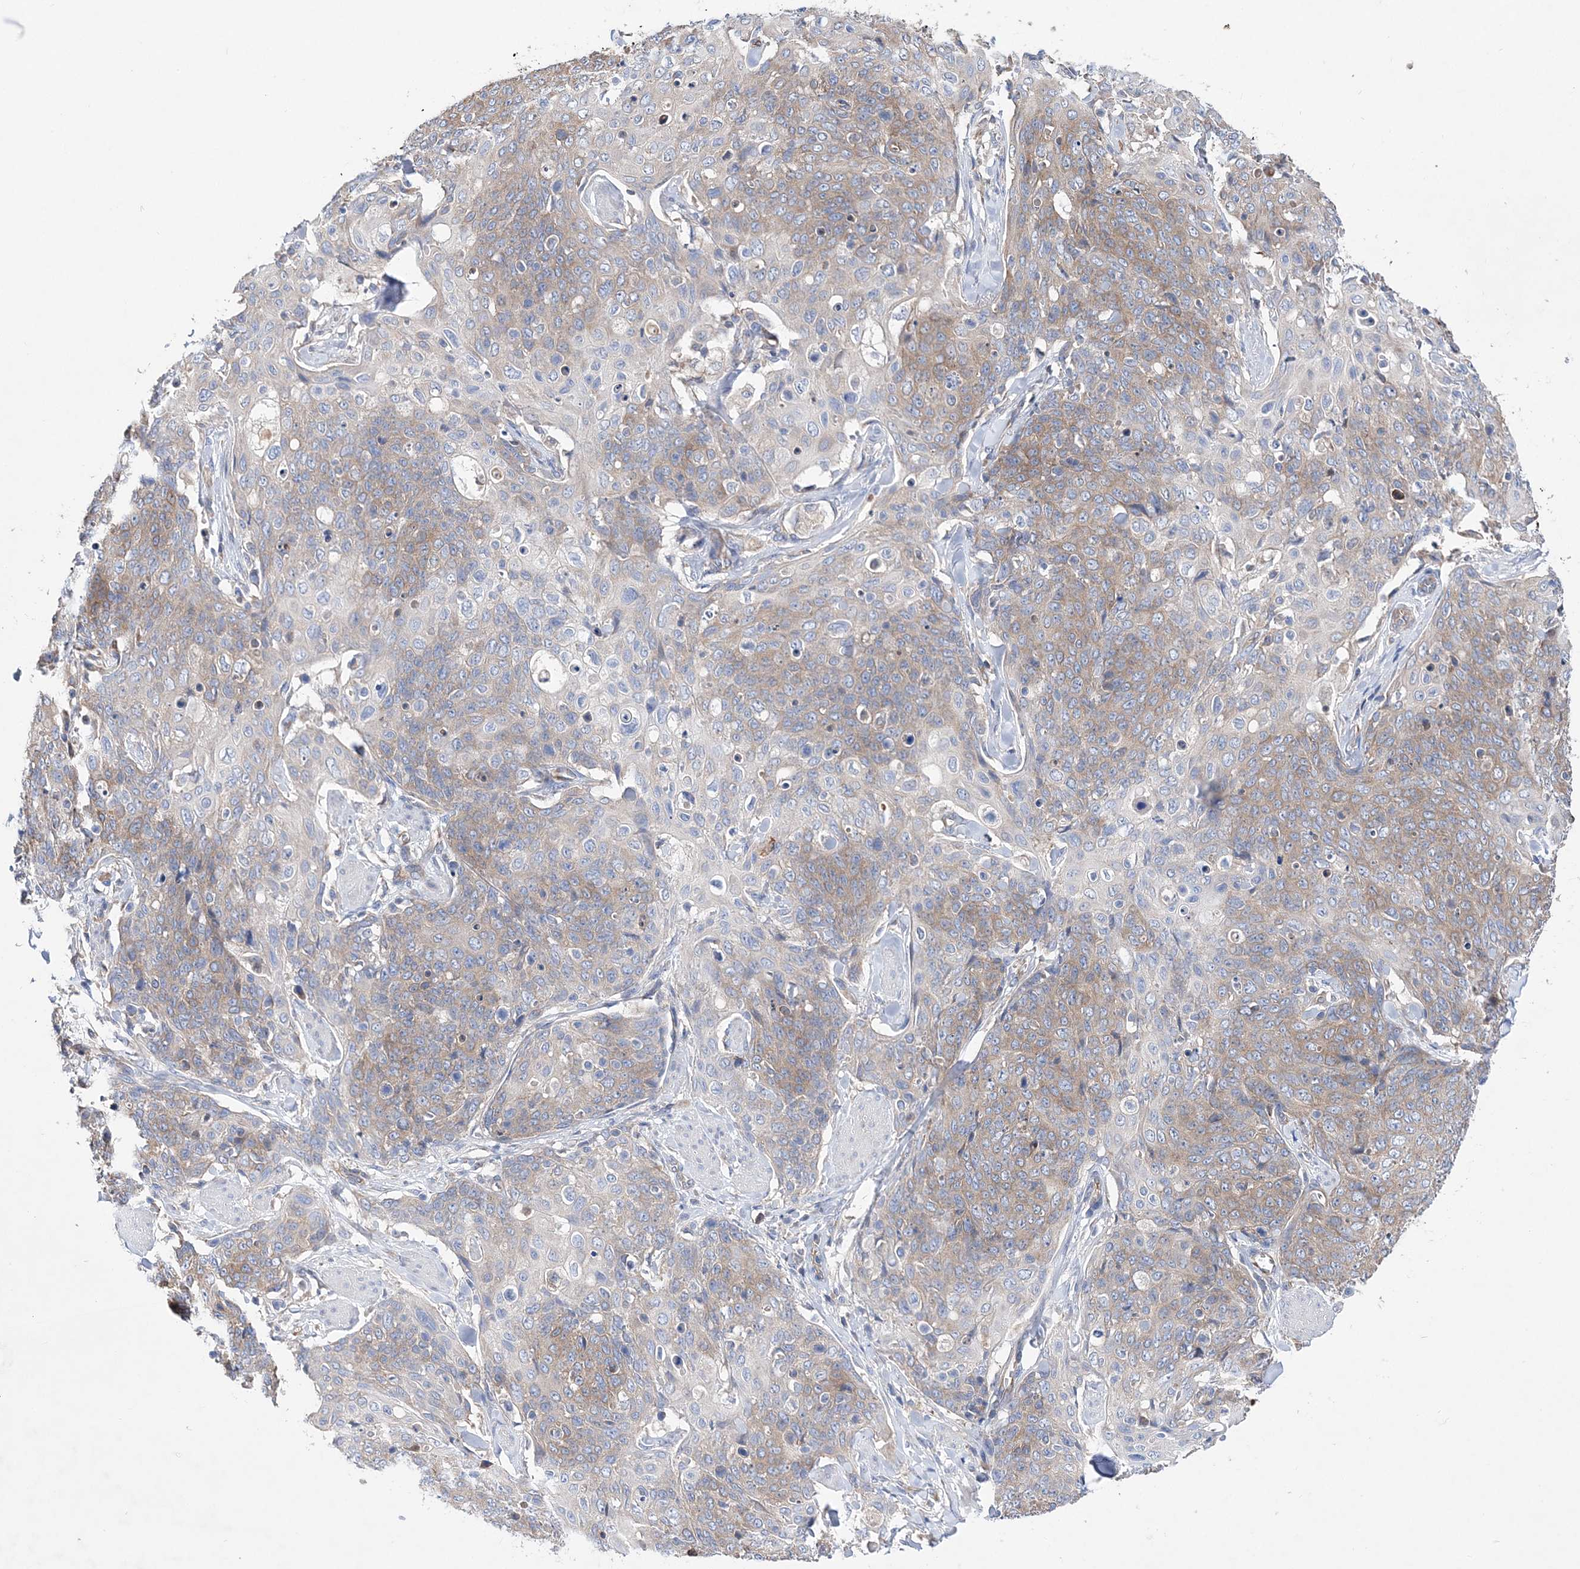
{"staining": {"intensity": "weak", "quantity": "<25%", "location": "cytoplasmic/membranous"}, "tissue": "skin cancer", "cell_type": "Tumor cells", "image_type": "cancer", "snomed": [{"axis": "morphology", "description": "Squamous cell carcinoma, NOS"}, {"axis": "topography", "description": "Skin"}, {"axis": "topography", "description": "Vulva"}], "caption": "Immunohistochemical staining of human skin cancer shows no significant staining in tumor cells.", "gene": "JKAMP", "patient": {"sex": "female", "age": 85}}